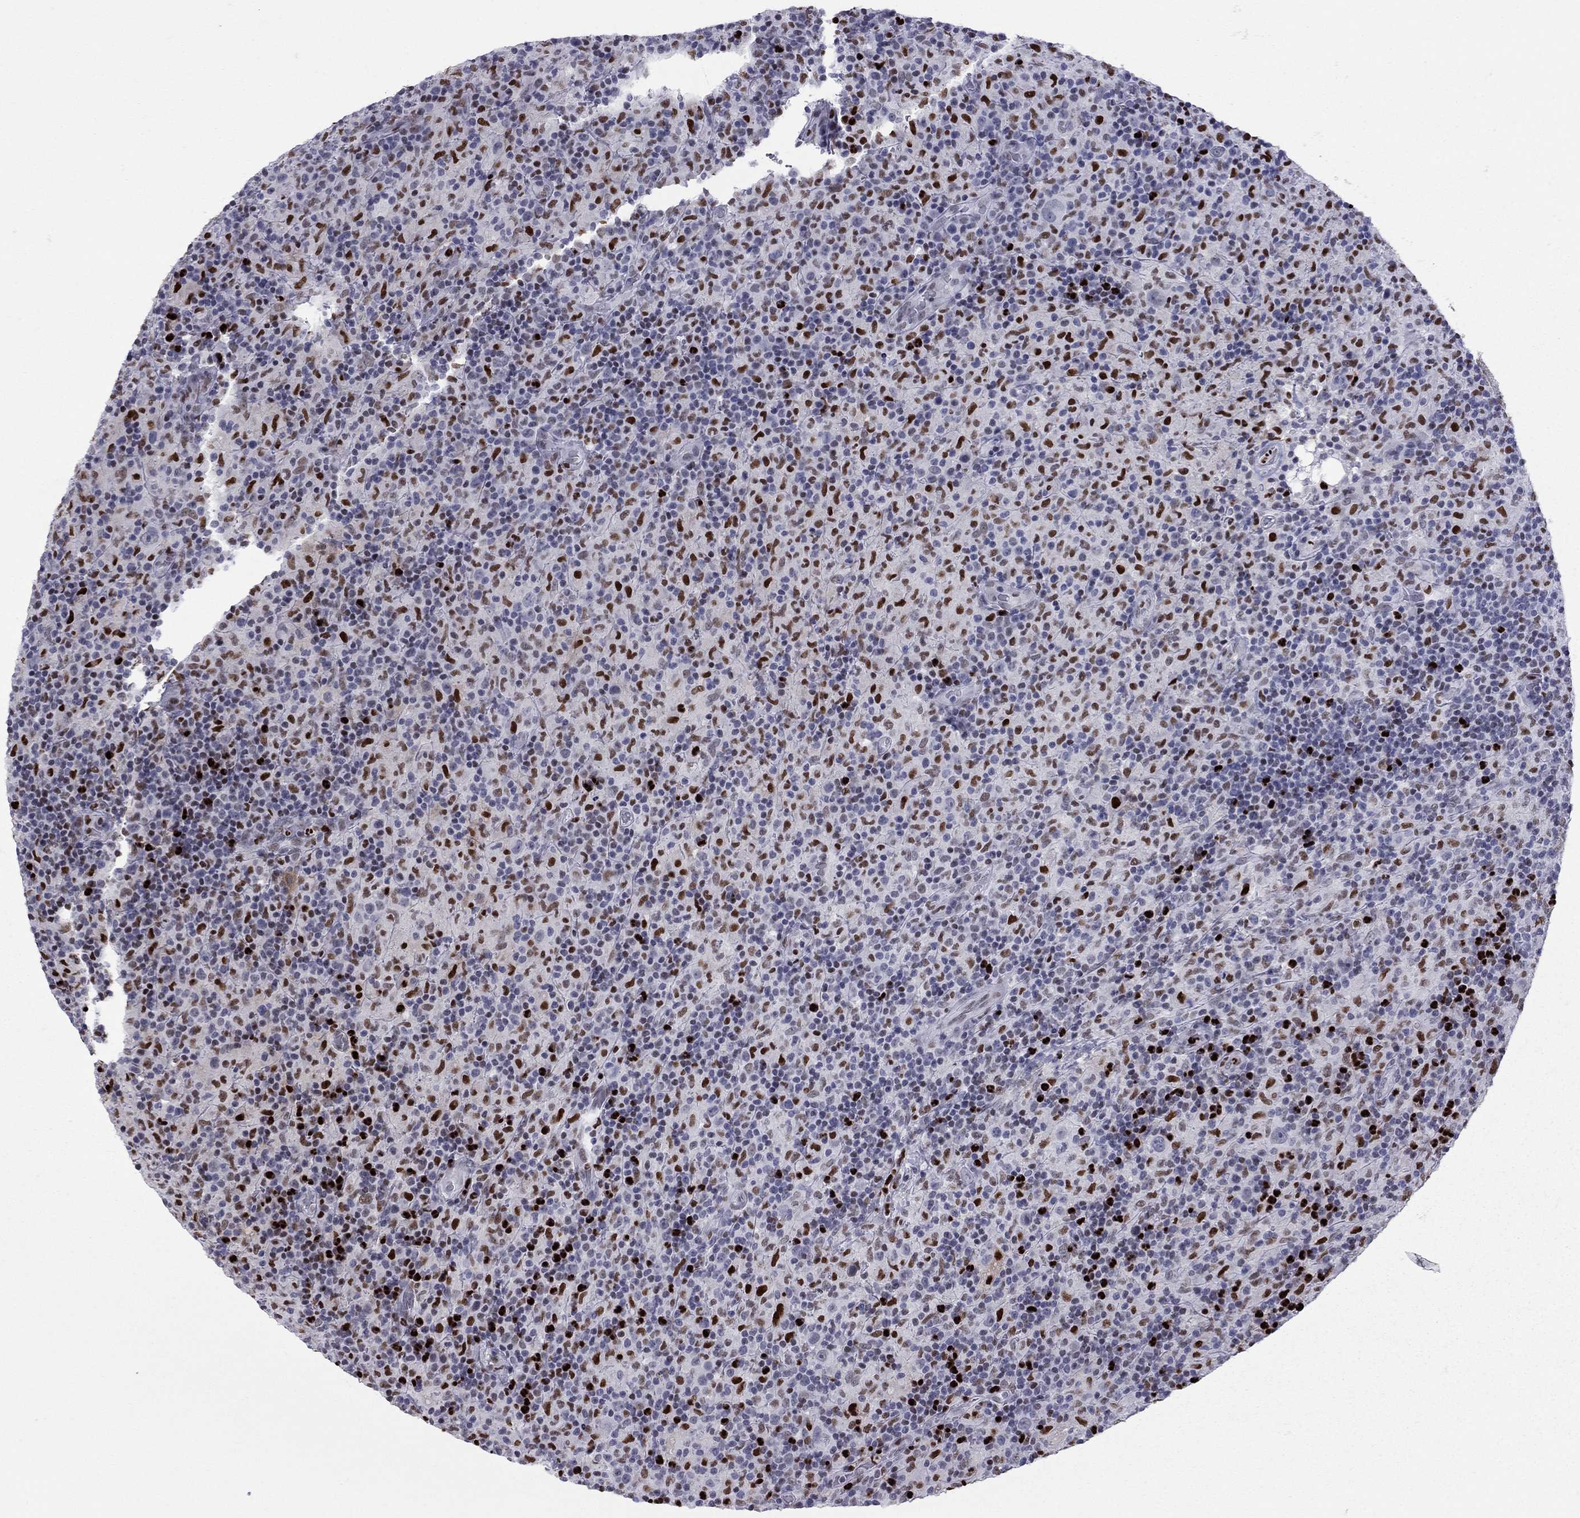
{"staining": {"intensity": "negative", "quantity": "none", "location": "none"}, "tissue": "lymphoma", "cell_type": "Tumor cells", "image_type": "cancer", "snomed": [{"axis": "morphology", "description": "Hodgkin's disease, NOS"}, {"axis": "topography", "description": "Lymph node"}], "caption": "Immunohistochemistry (IHC) micrograph of Hodgkin's disease stained for a protein (brown), which demonstrates no expression in tumor cells. (DAB (3,3'-diaminobenzidine) immunohistochemistry (IHC) visualized using brightfield microscopy, high magnification).", "gene": "PCGF3", "patient": {"sex": "male", "age": 70}}